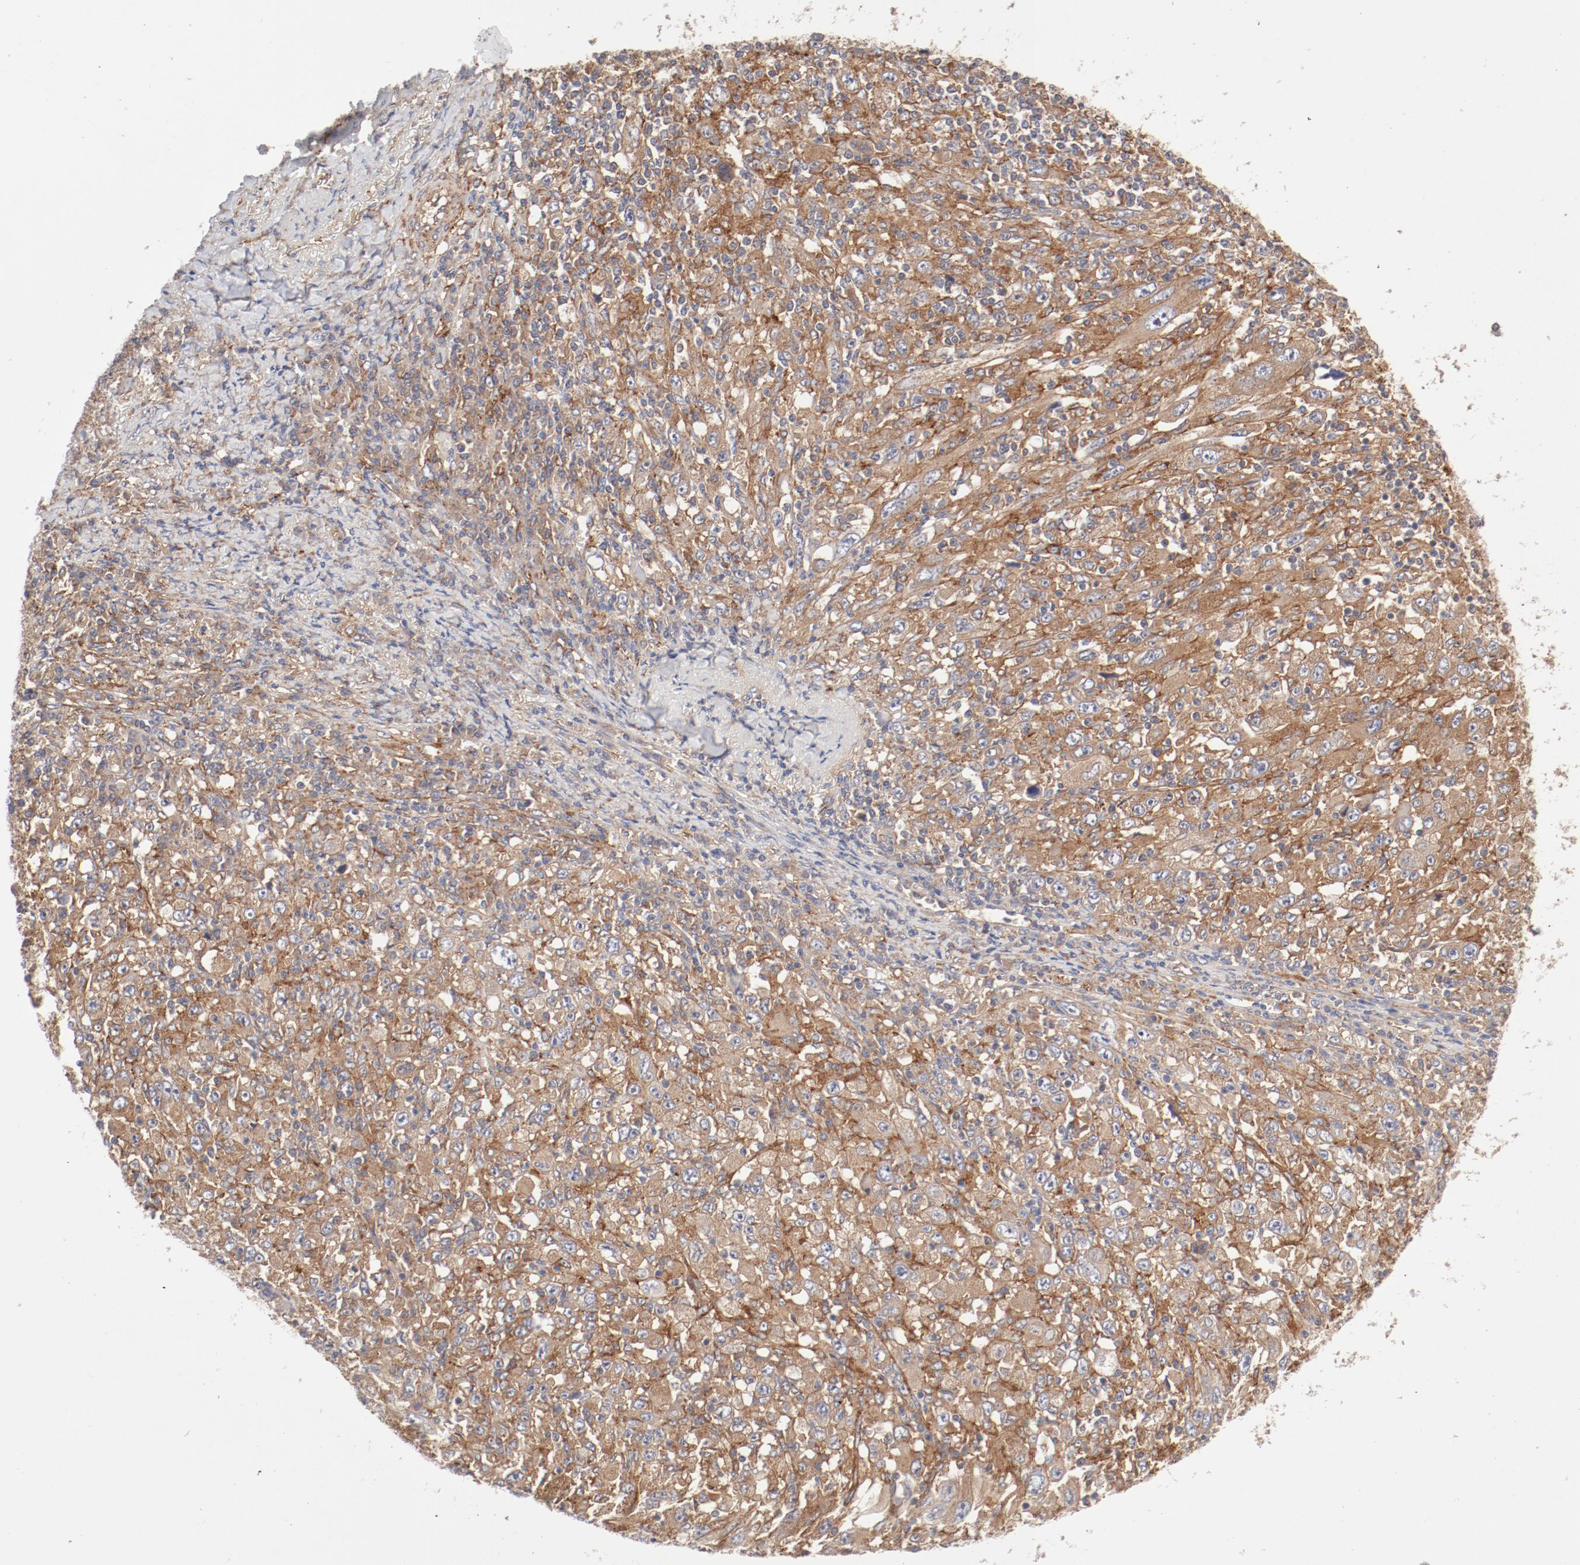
{"staining": {"intensity": "moderate", "quantity": ">75%", "location": "cytoplasmic/membranous"}, "tissue": "melanoma", "cell_type": "Tumor cells", "image_type": "cancer", "snomed": [{"axis": "morphology", "description": "Malignant melanoma, Metastatic site"}, {"axis": "topography", "description": "Skin"}], "caption": "Immunohistochemical staining of human melanoma shows medium levels of moderate cytoplasmic/membranous protein positivity in approximately >75% of tumor cells.", "gene": "AP2A1", "patient": {"sex": "female", "age": 56}}